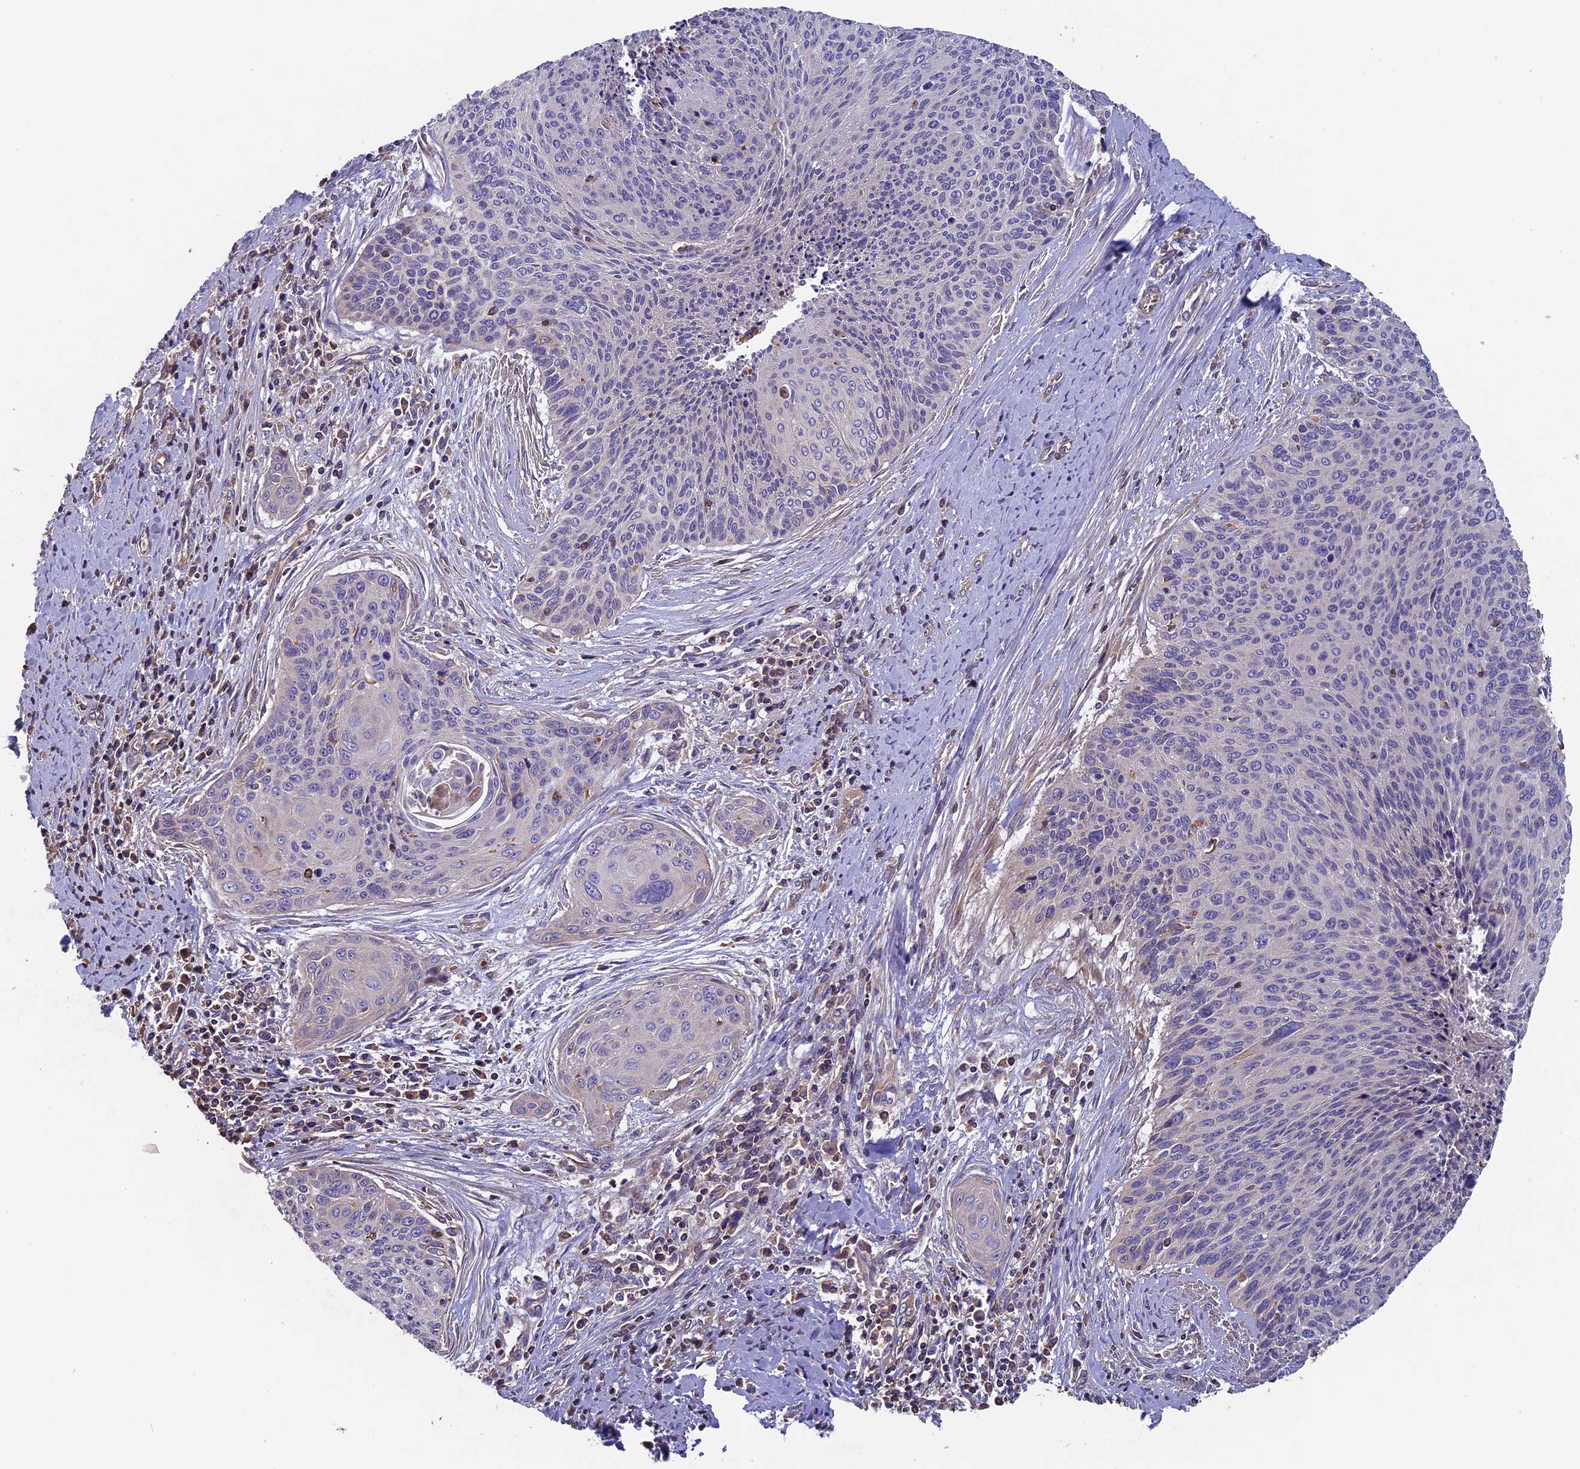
{"staining": {"intensity": "weak", "quantity": "<25%", "location": "cytoplasmic/membranous"}, "tissue": "cervical cancer", "cell_type": "Tumor cells", "image_type": "cancer", "snomed": [{"axis": "morphology", "description": "Squamous cell carcinoma, NOS"}, {"axis": "topography", "description": "Cervix"}], "caption": "DAB (3,3'-diaminobenzidine) immunohistochemical staining of cervical cancer displays no significant staining in tumor cells.", "gene": "CCDC153", "patient": {"sex": "female", "age": 55}}